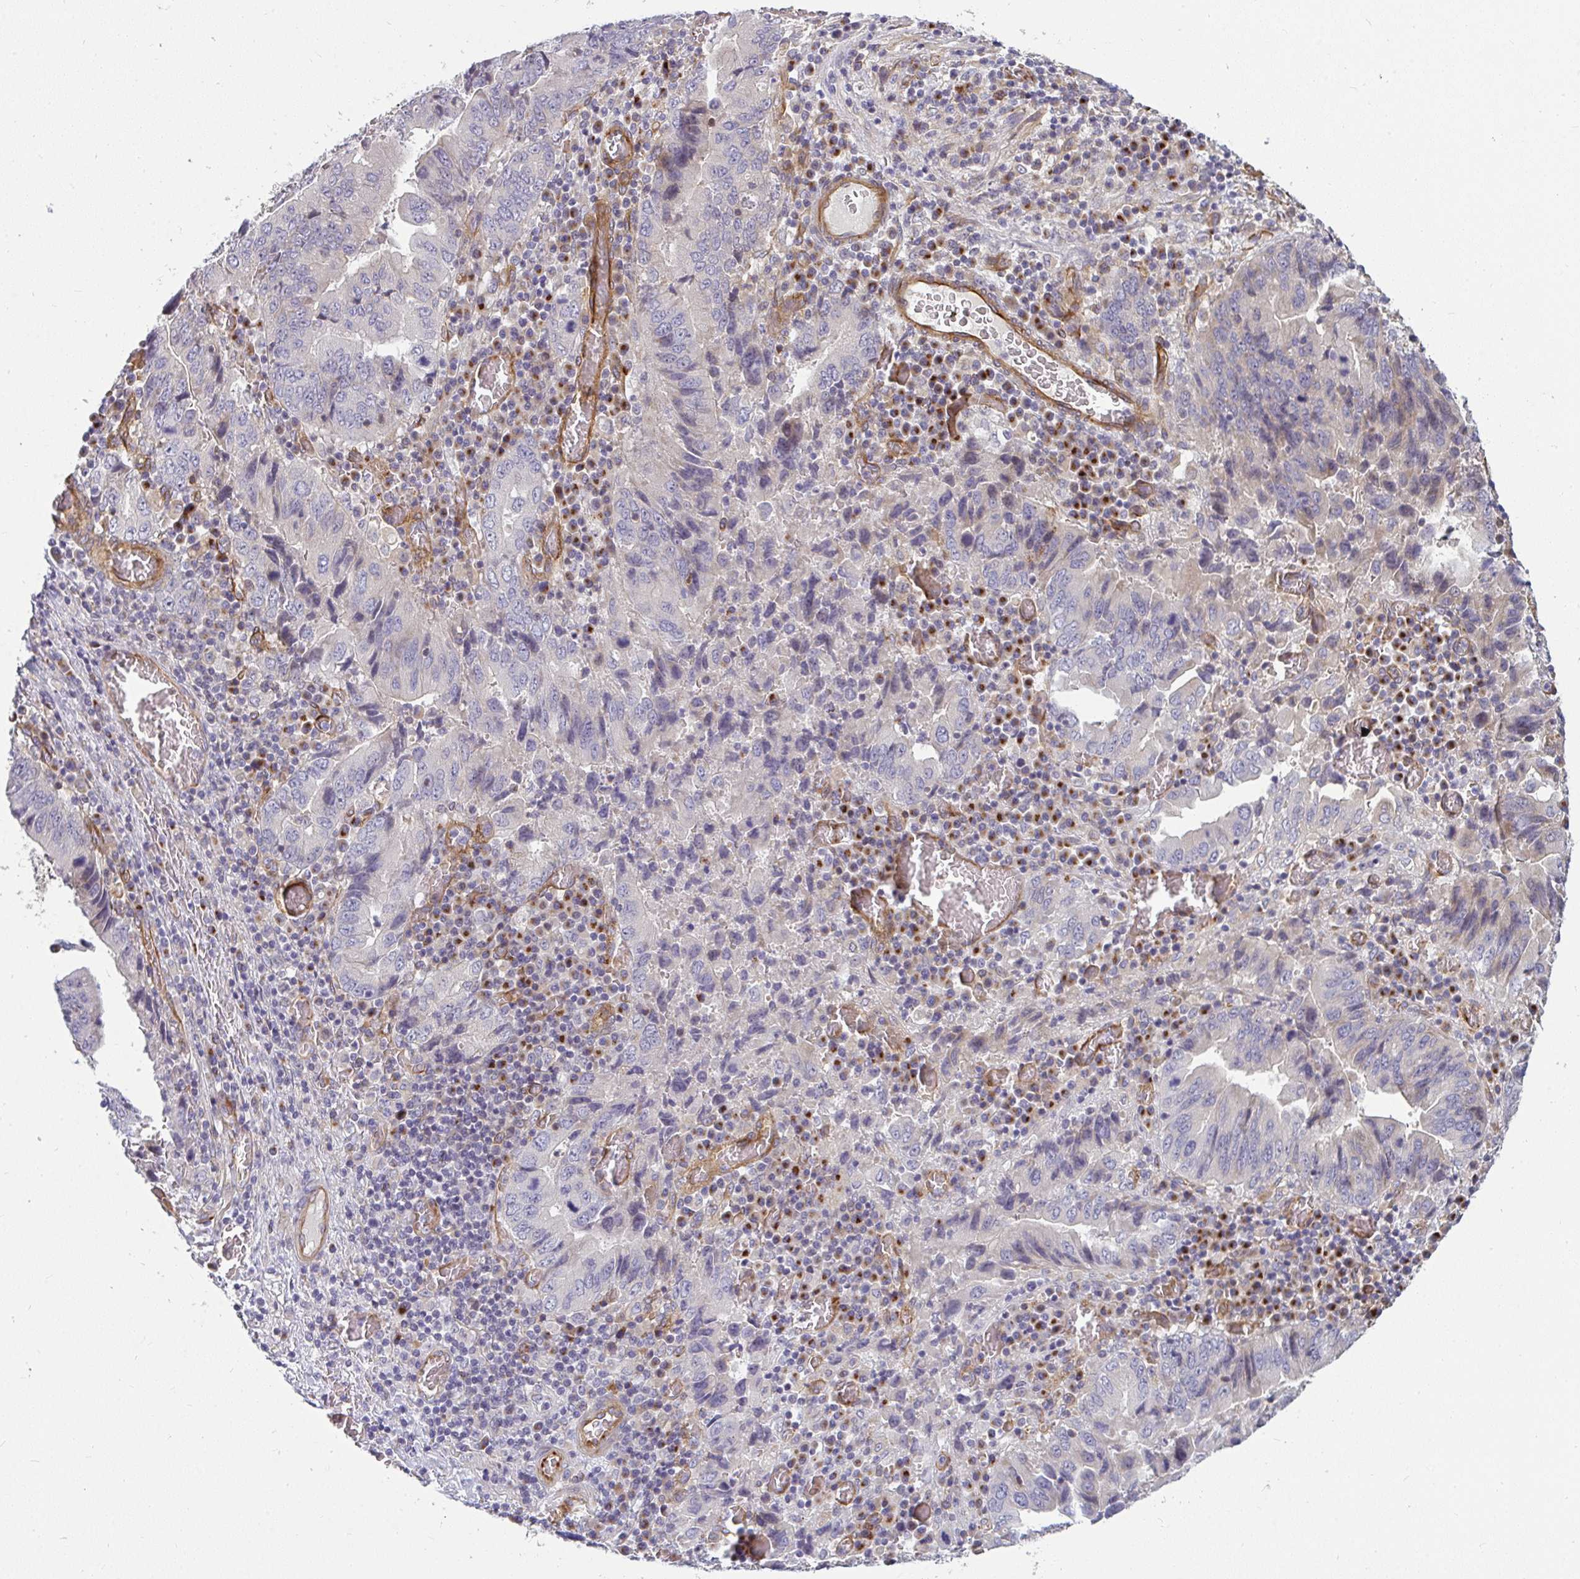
{"staining": {"intensity": "negative", "quantity": "none", "location": "none"}, "tissue": "stomach cancer", "cell_type": "Tumor cells", "image_type": "cancer", "snomed": [{"axis": "morphology", "description": "Adenocarcinoma, NOS"}, {"axis": "topography", "description": "Stomach, upper"}], "caption": "Protein analysis of stomach adenocarcinoma reveals no significant staining in tumor cells.", "gene": "IFIT3", "patient": {"sex": "male", "age": 74}}